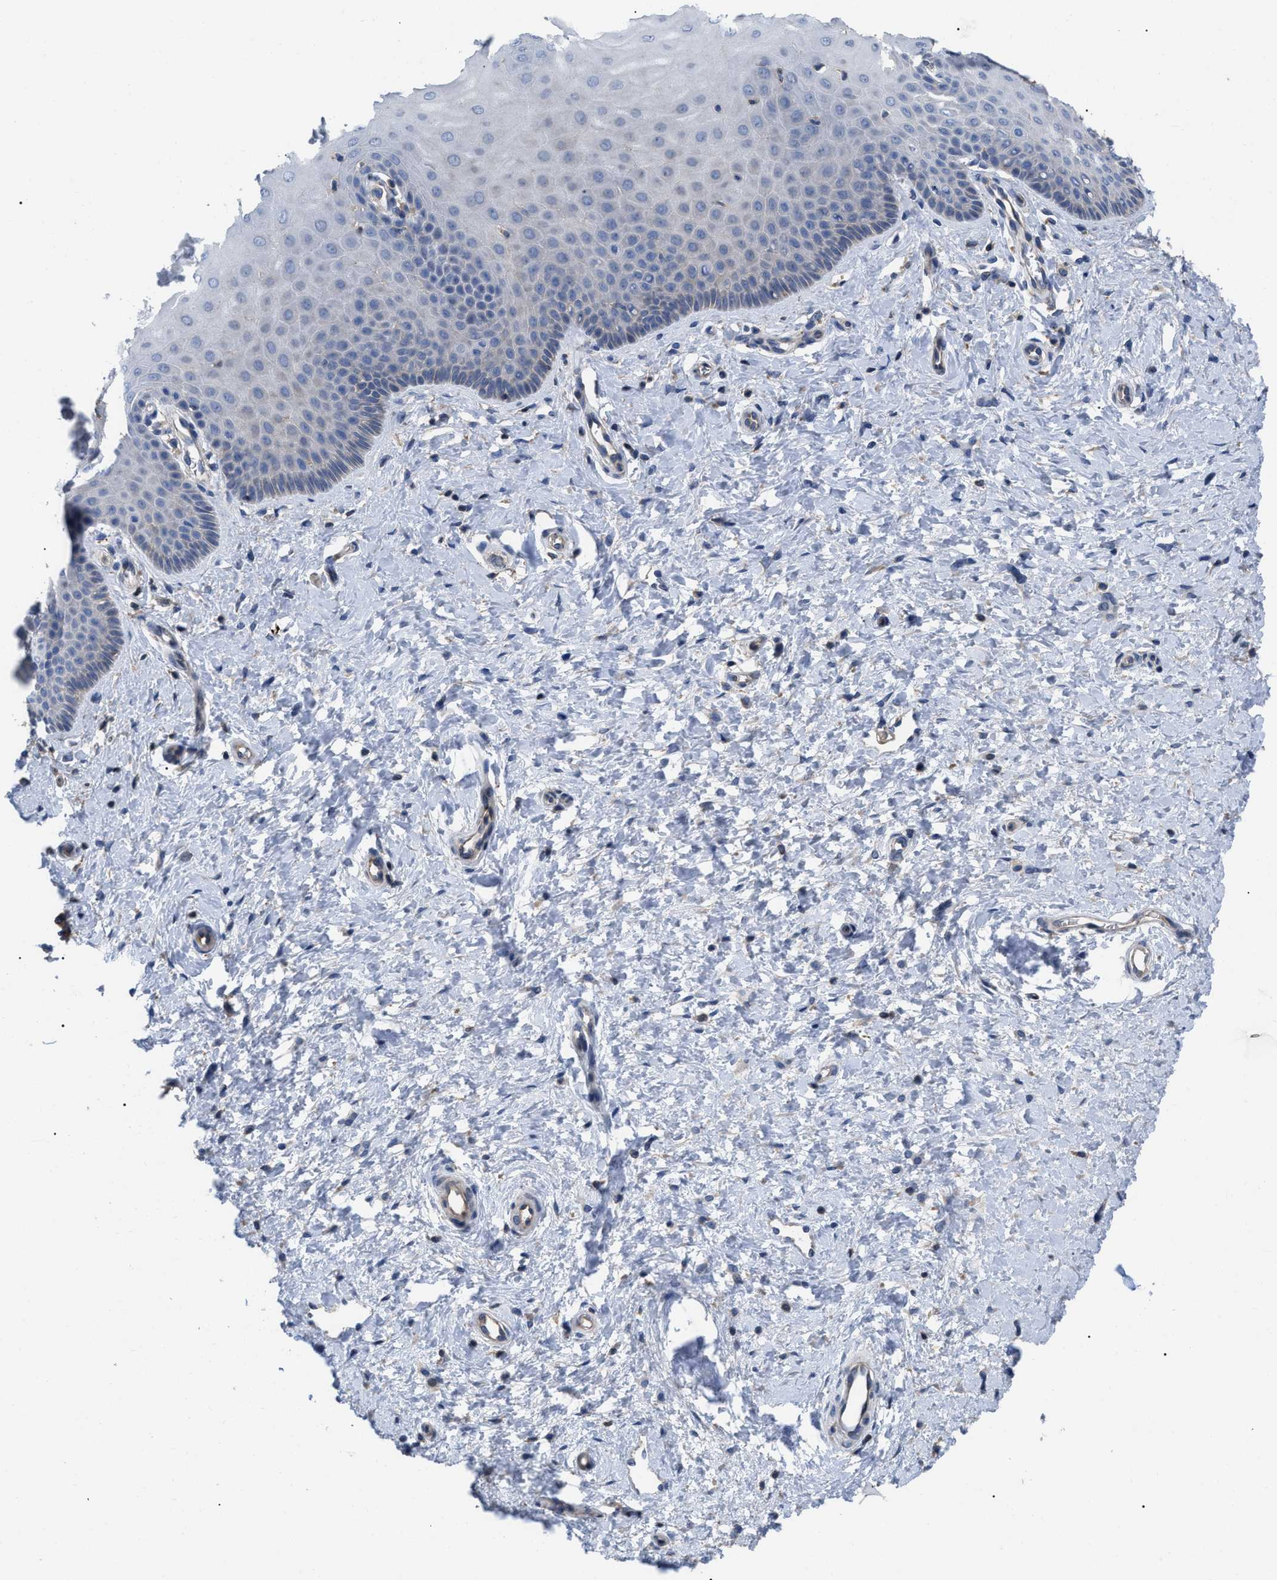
{"staining": {"intensity": "negative", "quantity": "none", "location": "none"}, "tissue": "cervix", "cell_type": "Squamous epithelial cells", "image_type": "normal", "snomed": [{"axis": "morphology", "description": "Normal tissue, NOS"}, {"axis": "topography", "description": "Cervix"}], "caption": "IHC of benign human cervix exhibits no positivity in squamous epithelial cells.", "gene": "FAM171A2", "patient": {"sex": "female", "age": 55}}